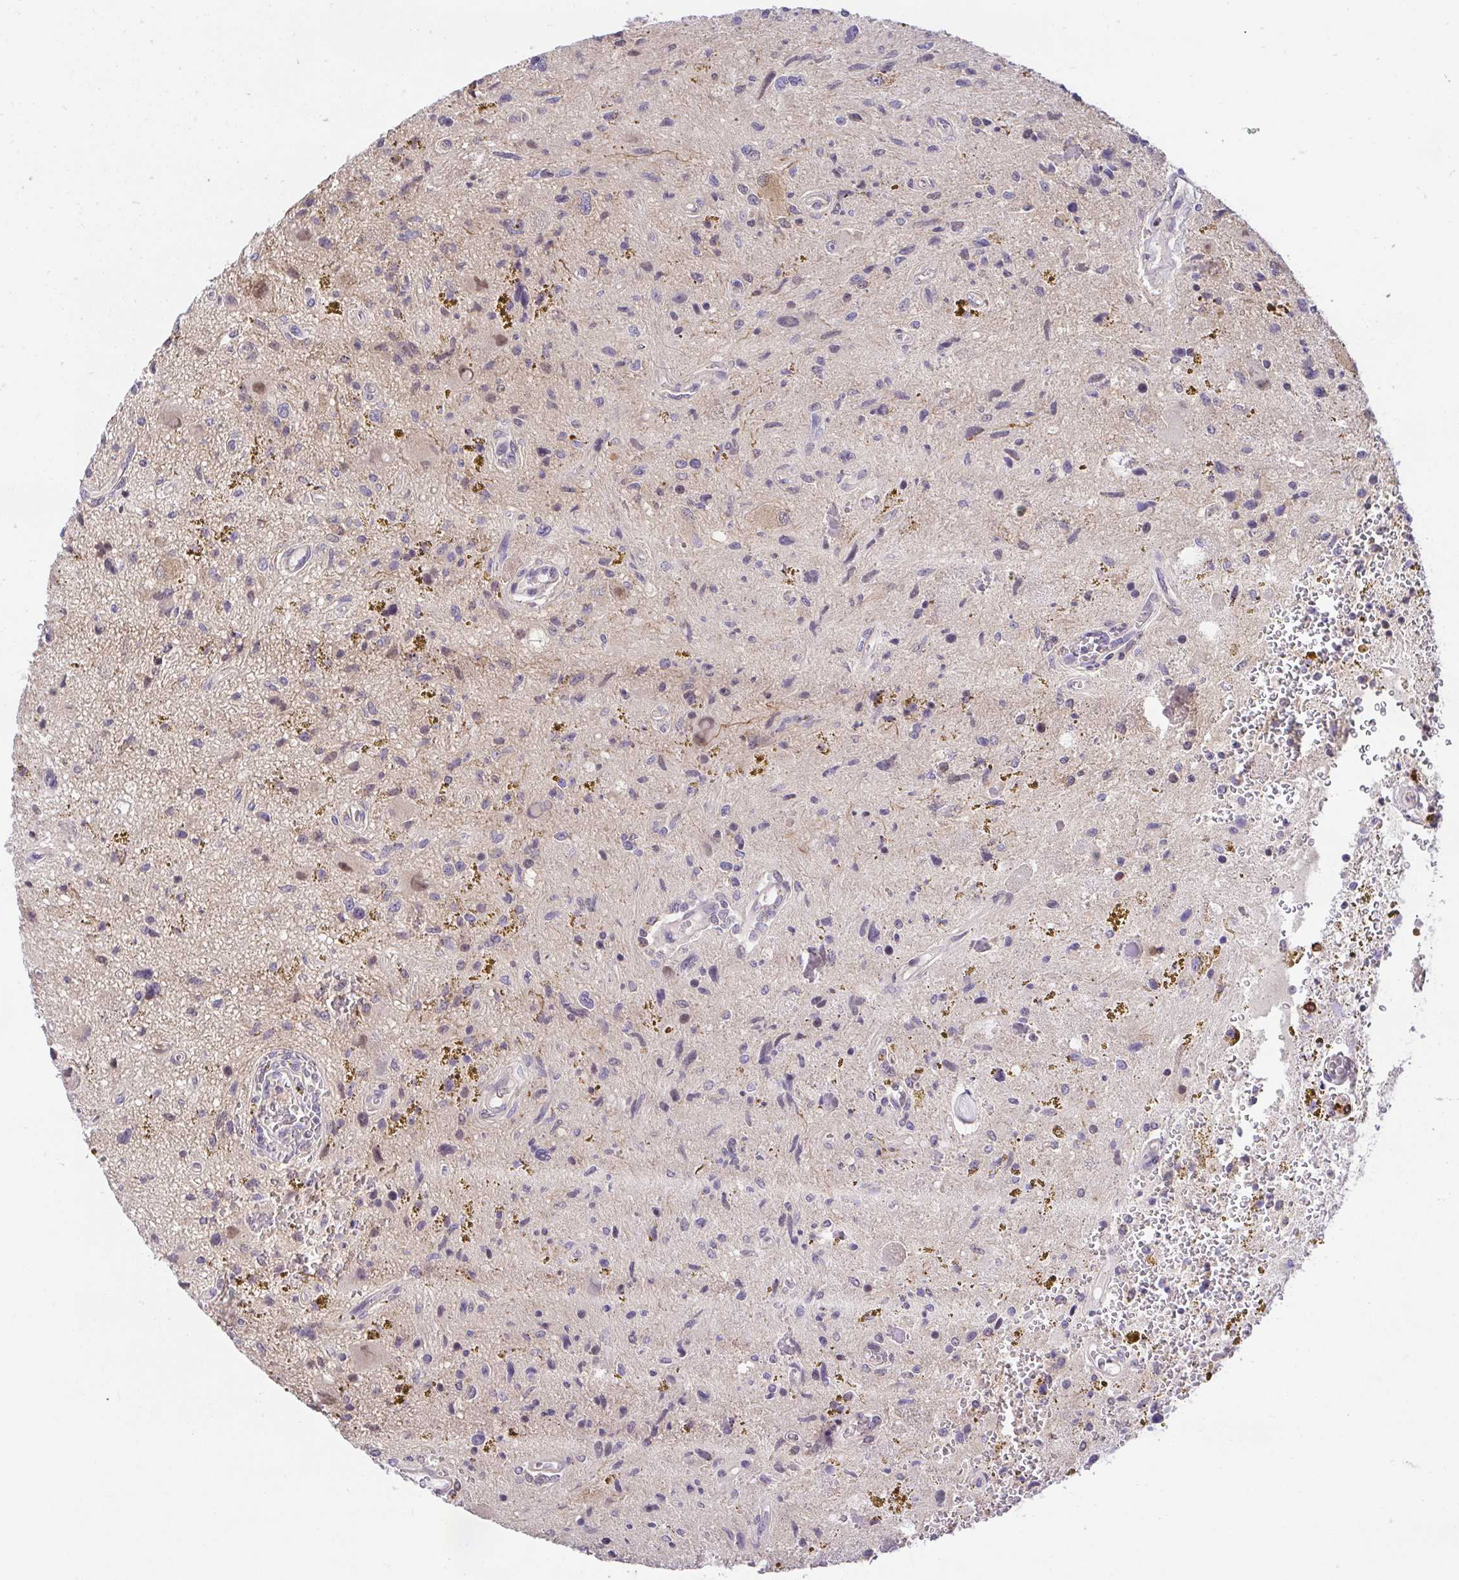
{"staining": {"intensity": "negative", "quantity": "none", "location": "none"}, "tissue": "glioma", "cell_type": "Tumor cells", "image_type": "cancer", "snomed": [{"axis": "morphology", "description": "Glioma, malignant, Low grade"}, {"axis": "topography", "description": "Cerebellum"}], "caption": "There is no significant staining in tumor cells of glioma.", "gene": "PREPL", "patient": {"sex": "female", "age": 14}}